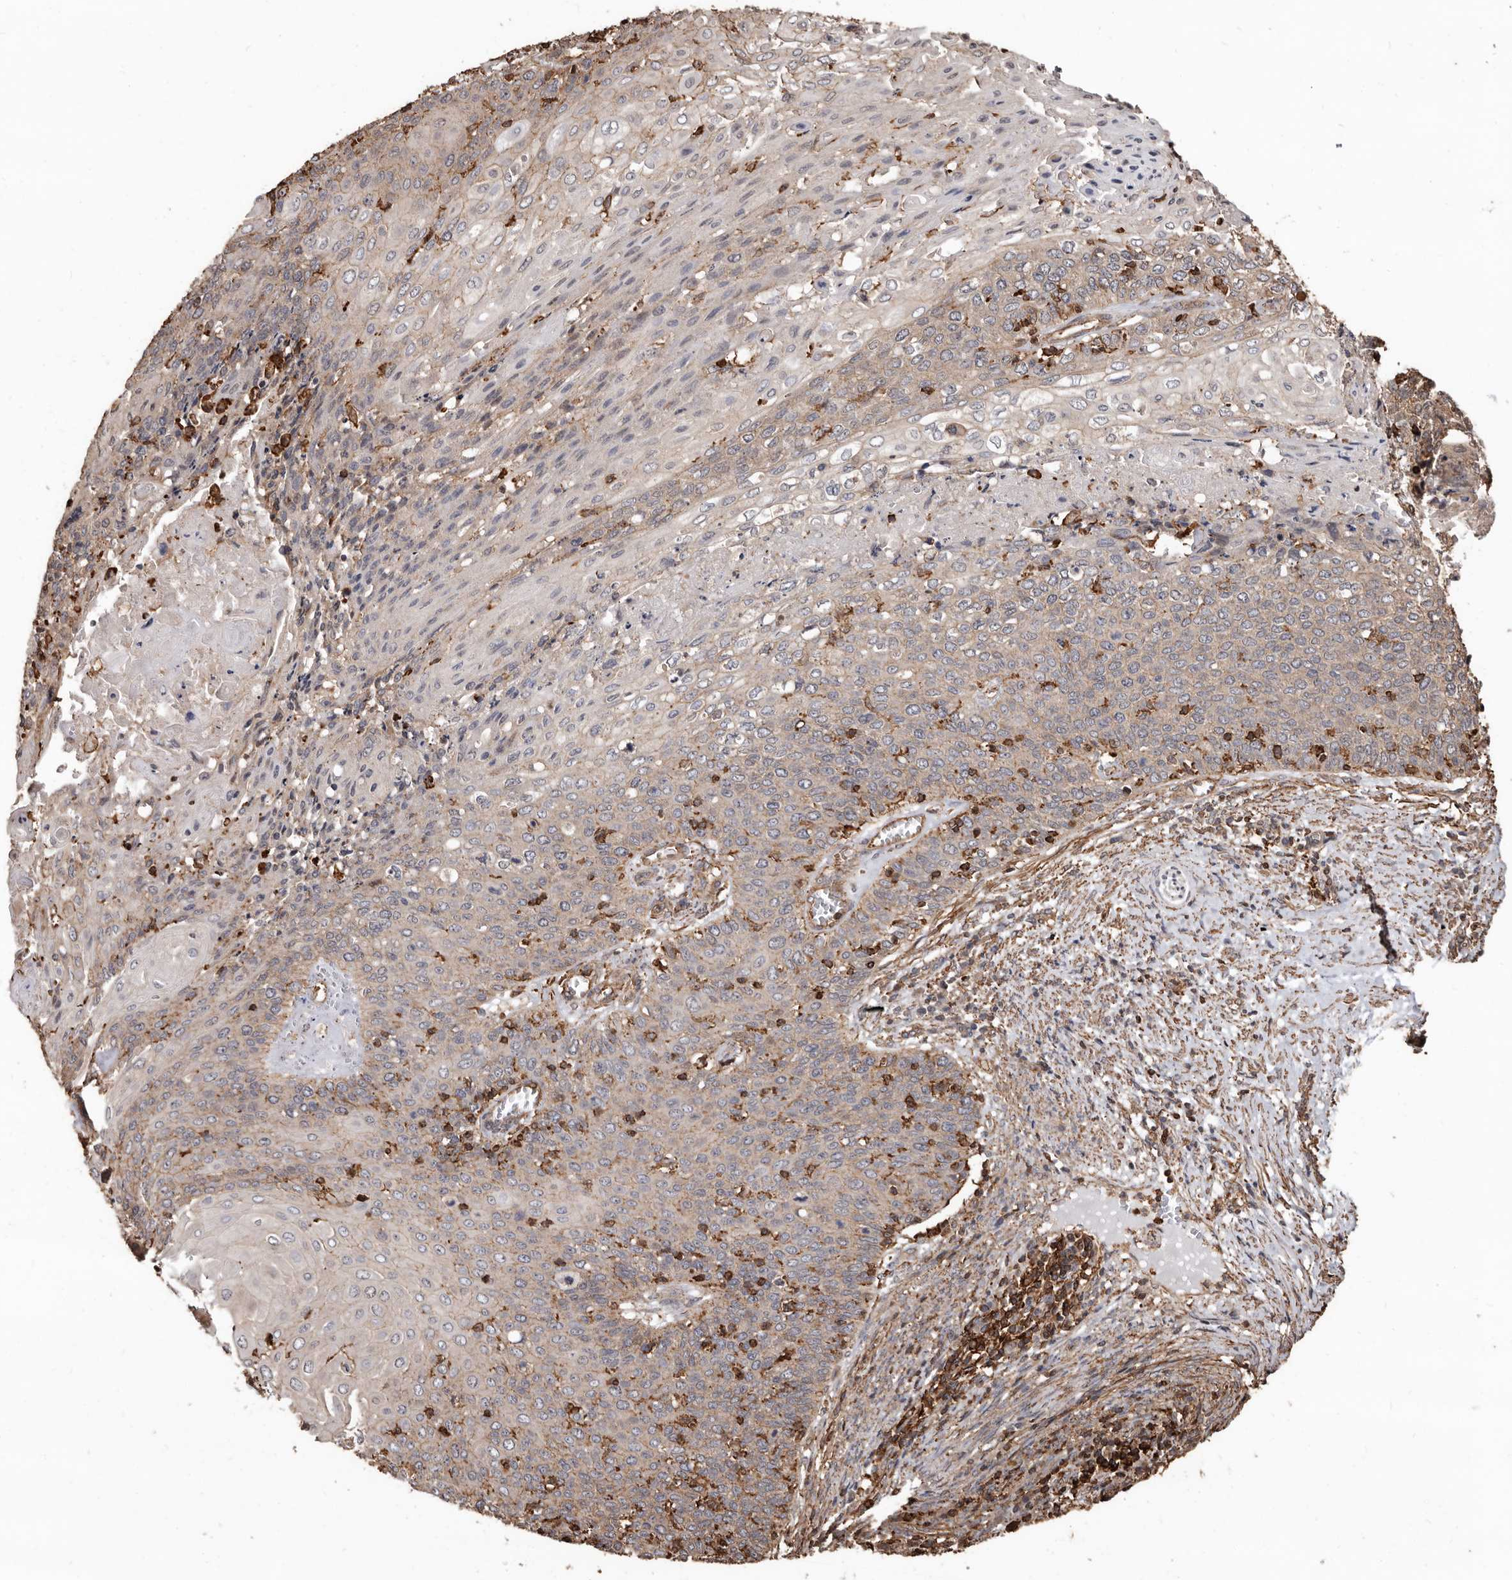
{"staining": {"intensity": "weak", "quantity": "25%-75%", "location": "cytoplasmic/membranous"}, "tissue": "cervical cancer", "cell_type": "Tumor cells", "image_type": "cancer", "snomed": [{"axis": "morphology", "description": "Squamous cell carcinoma, NOS"}, {"axis": "topography", "description": "Cervix"}], "caption": "Protein expression analysis of cervical cancer (squamous cell carcinoma) exhibits weak cytoplasmic/membranous expression in about 25%-75% of tumor cells.", "gene": "GSK3A", "patient": {"sex": "female", "age": 39}}